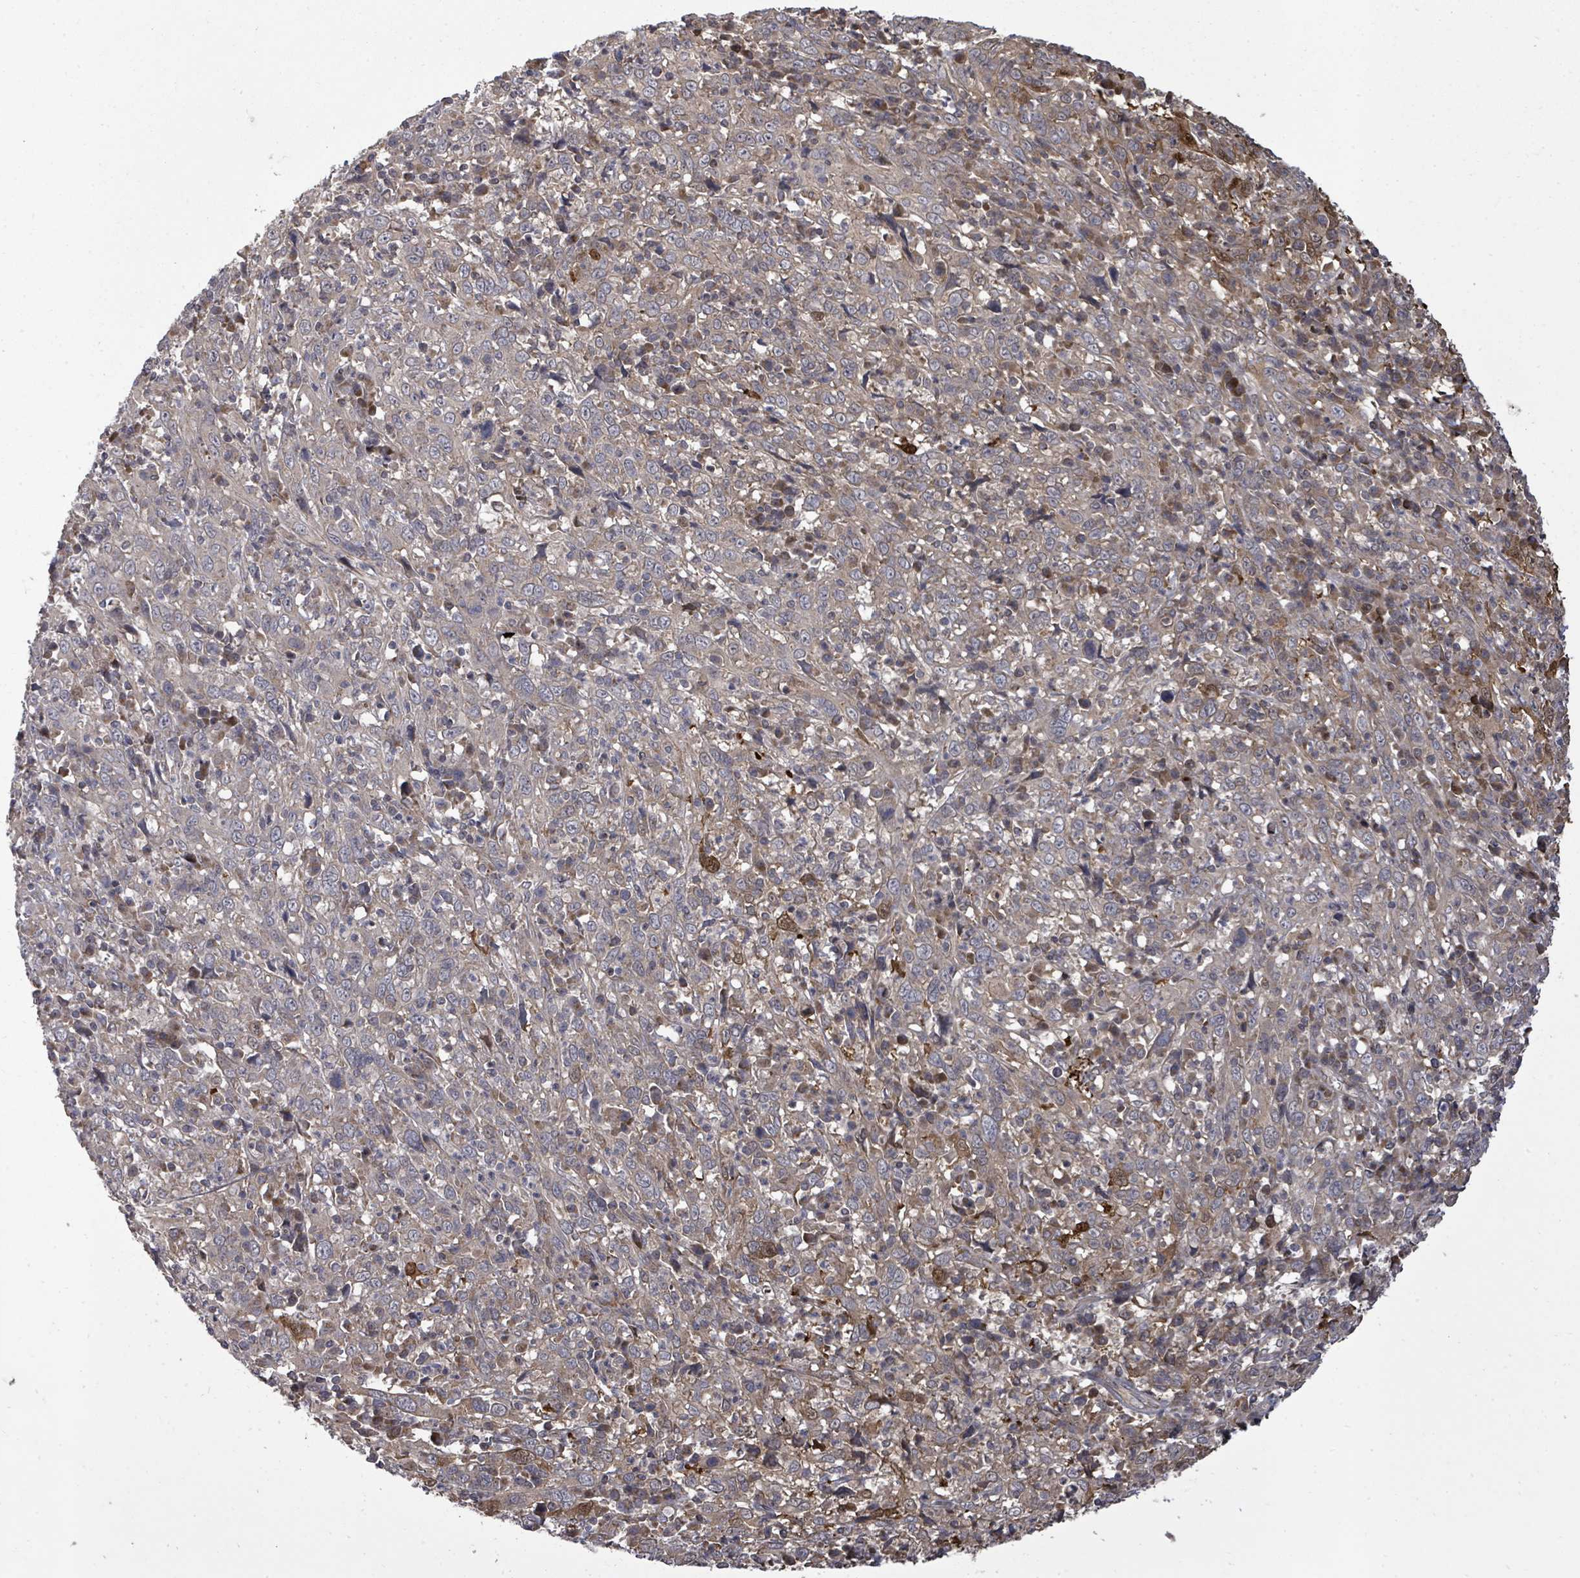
{"staining": {"intensity": "weak", "quantity": "<25%", "location": "cytoplasmic/membranous"}, "tissue": "cervical cancer", "cell_type": "Tumor cells", "image_type": "cancer", "snomed": [{"axis": "morphology", "description": "Squamous cell carcinoma, NOS"}, {"axis": "topography", "description": "Cervix"}], "caption": "A high-resolution micrograph shows IHC staining of cervical cancer (squamous cell carcinoma), which exhibits no significant expression in tumor cells.", "gene": "KRTAP27-1", "patient": {"sex": "female", "age": 46}}